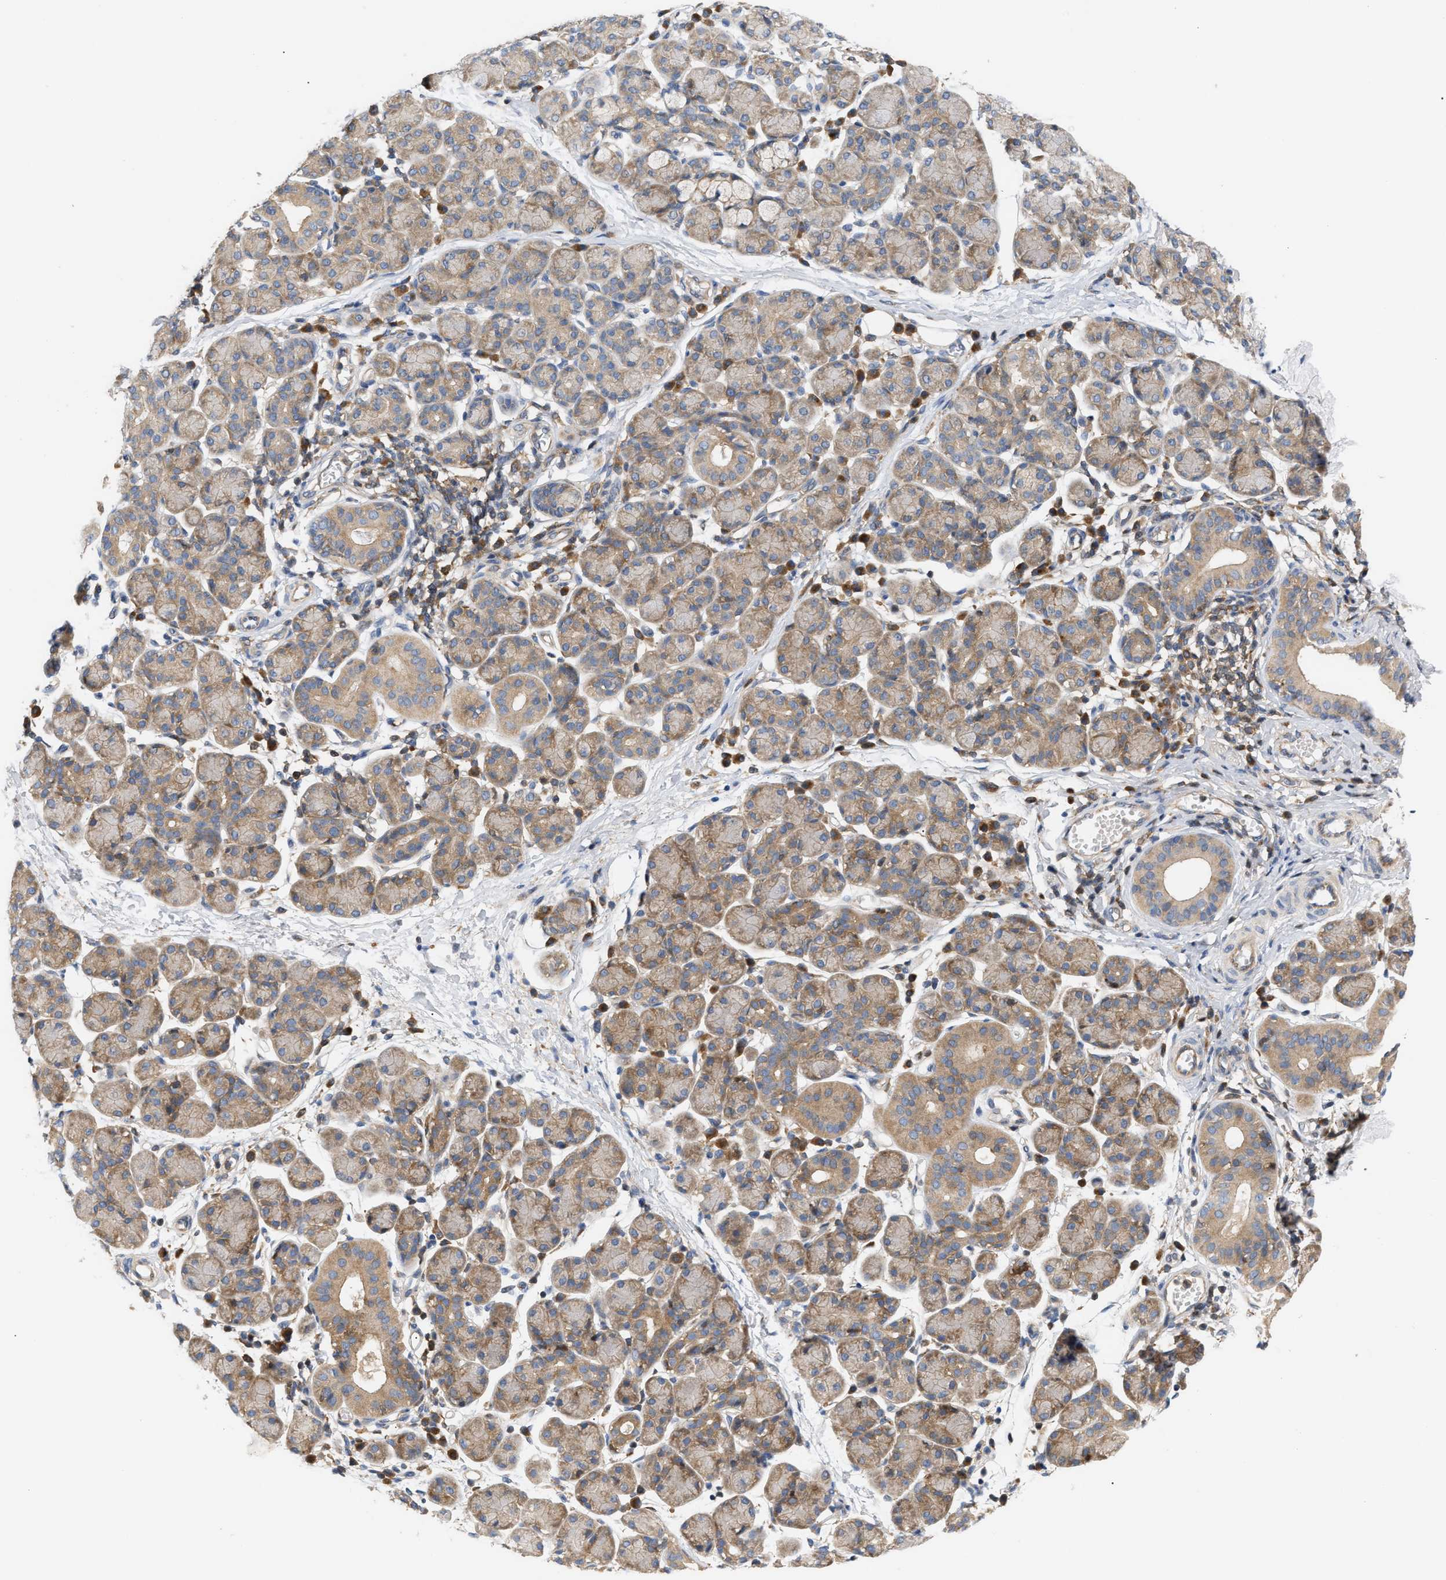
{"staining": {"intensity": "moderate", "quantity": "25%-75%", "location": "cytoplasmic/membranous"}, "tissue": "salivary gland", "cell_type": "Glandular cells", "image_type": "normal", "snomed": [{"axis": "morphology", "description": "Normal tissue, NOS"}, {"axis": "morphology", "description": "Inflammation, NOS"}, {"axis": "topography", "description": "Lymph node"}, {"axis": "topography", "description": "Salivary gland"}], "caption": "Benign salivary gland exhibits moderate cytoplasmic/membranous staining in approximately 25%-75% of glandular cells.", "gene": "DBNL", "patient": {"sex": "male", "age": 3}}